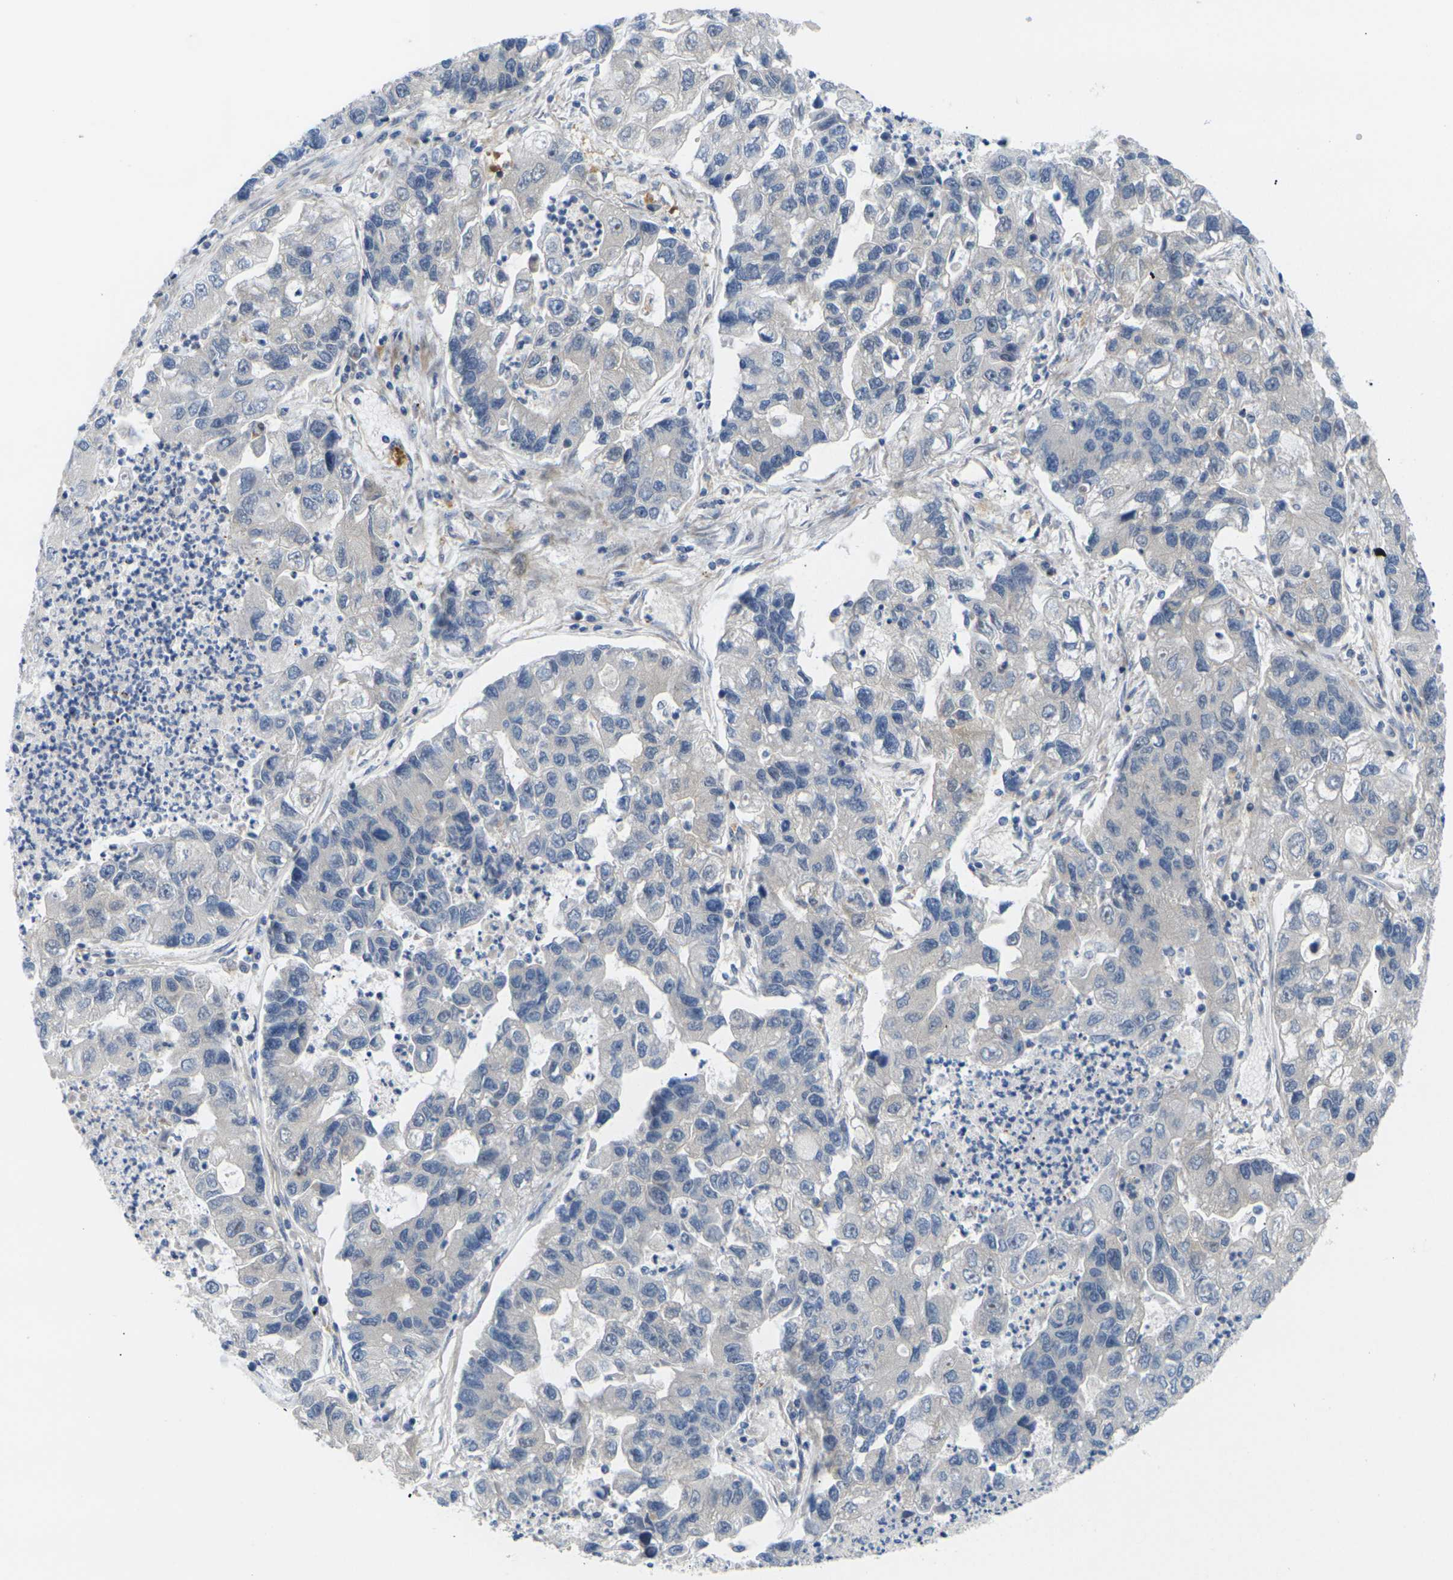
{"staining": {"intensity": "weak", "quantity": ">75%", "location": "cytoplasmic/membranous"}, "tissue": "lung cancer", "cell_type": "Tumor cells", "image_type": "cancer", "snomed": [{"axis": "morphology", "description": "Adenocarcinoma, NOS"}, {"axis": "topography", "description": "Lung"}], "caption": "Tumor cells exhibit weak cytoplasmic/membranous staining in approximately >75% of cells in lung adenocarcinoma. The staining is performed using DAB brown chromogen to label protein expression. The nuclei are counter-stained blue using hematoxylin.", "gene": "RPS6KA3", "patient": {"sex": "female", "age": 51}}